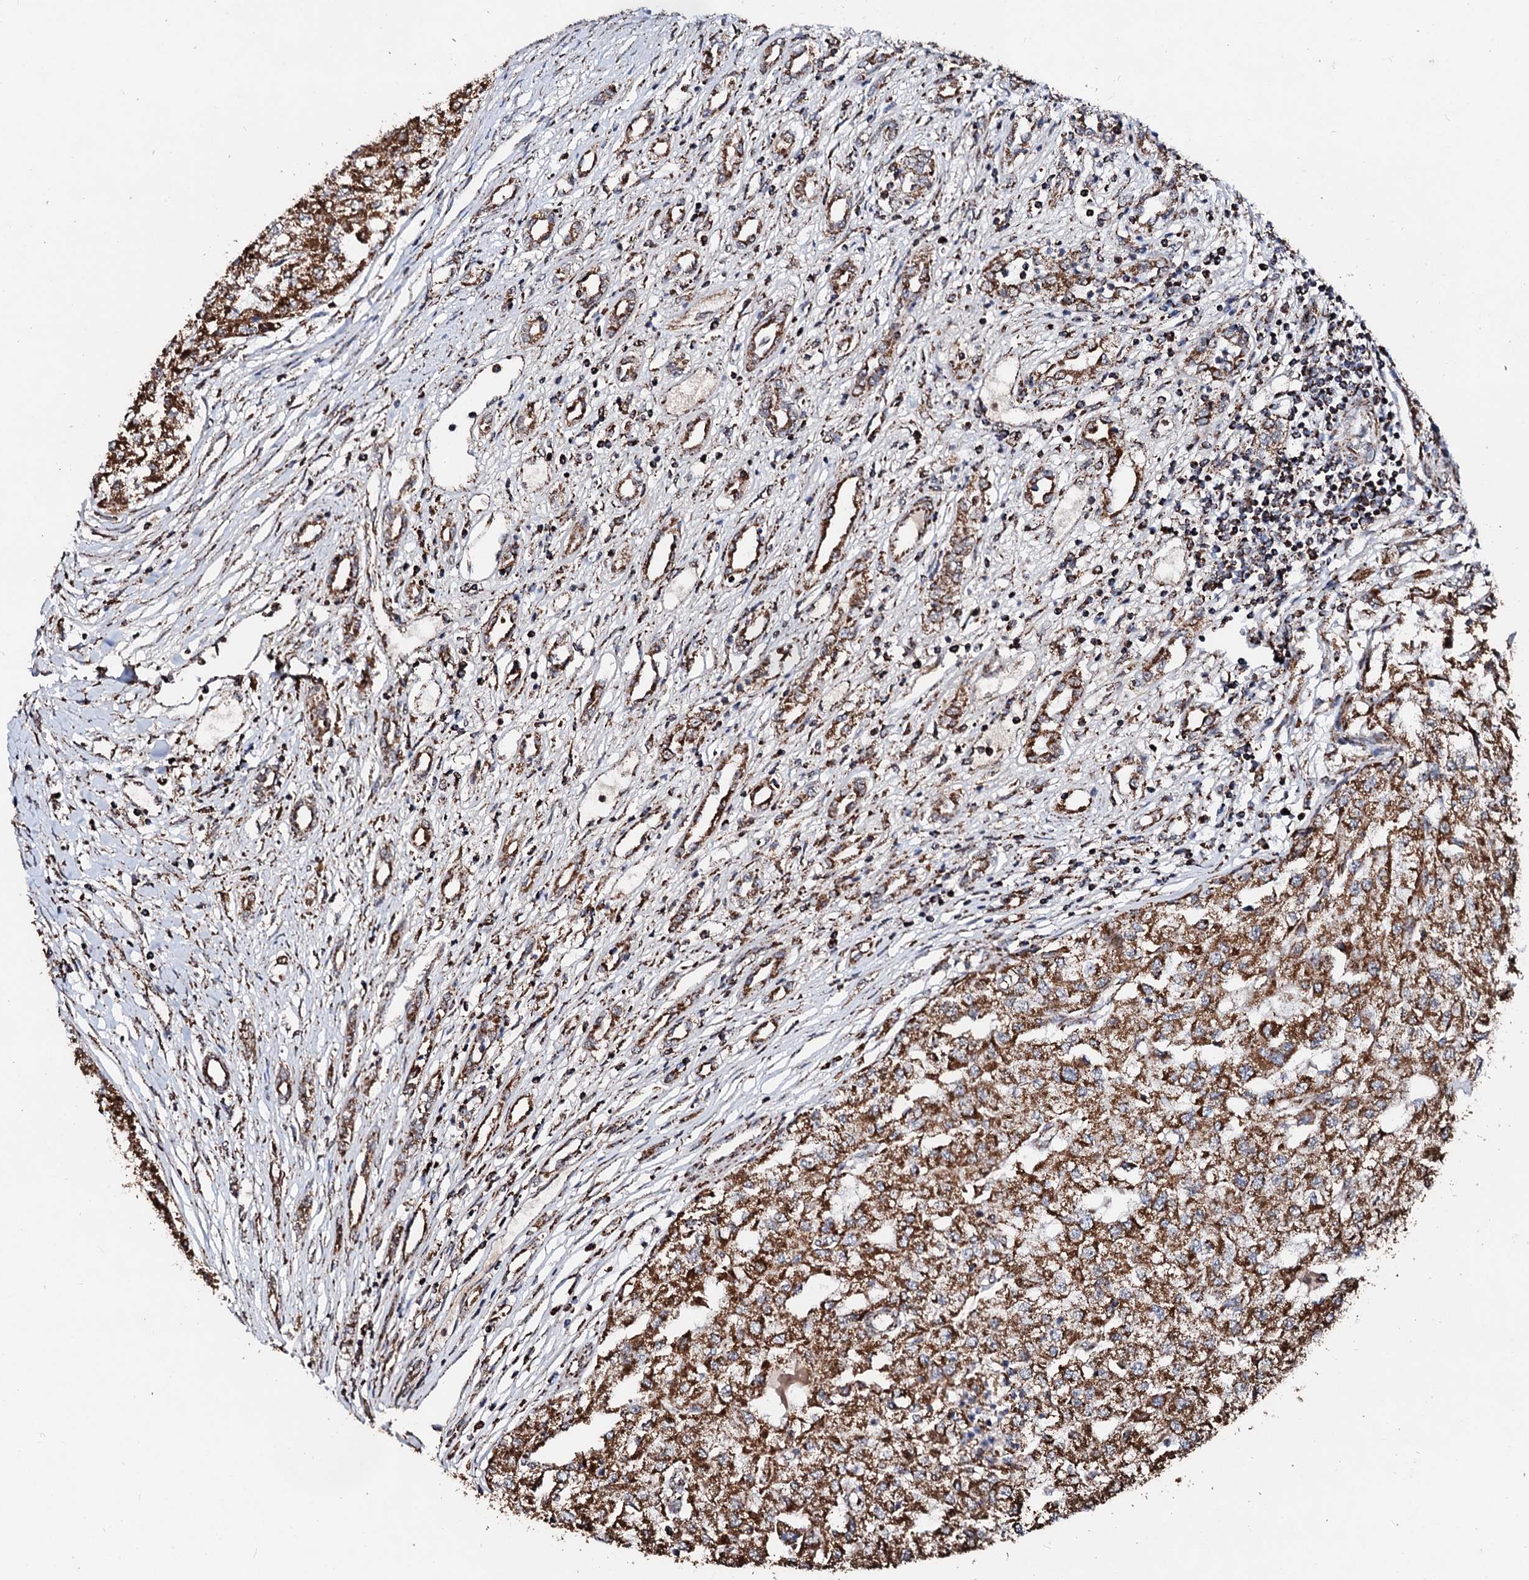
{"staining": {"intensity": "moderate", "quantity": ">75%", "location": "cytoplasmic/membranous"}, "tissue": "renal cancer", "cell_type": "Tumor cells", "image_type": "cancer", "snomed": [{"axis": "morphology", "description": "Adenocarcinoma, NOS"}, {"axis": "topography", "description": "Kidney"}], "caption": "Renal cancer (adenocarcinoma) was stained to show a protein in brown. There is medium levels of moderate cytoplasmic/membranous positivity in approximately >75% of tumor cells.", "gene": "SECISBP2L", "patient": {"sex": "female", "age": 54}}